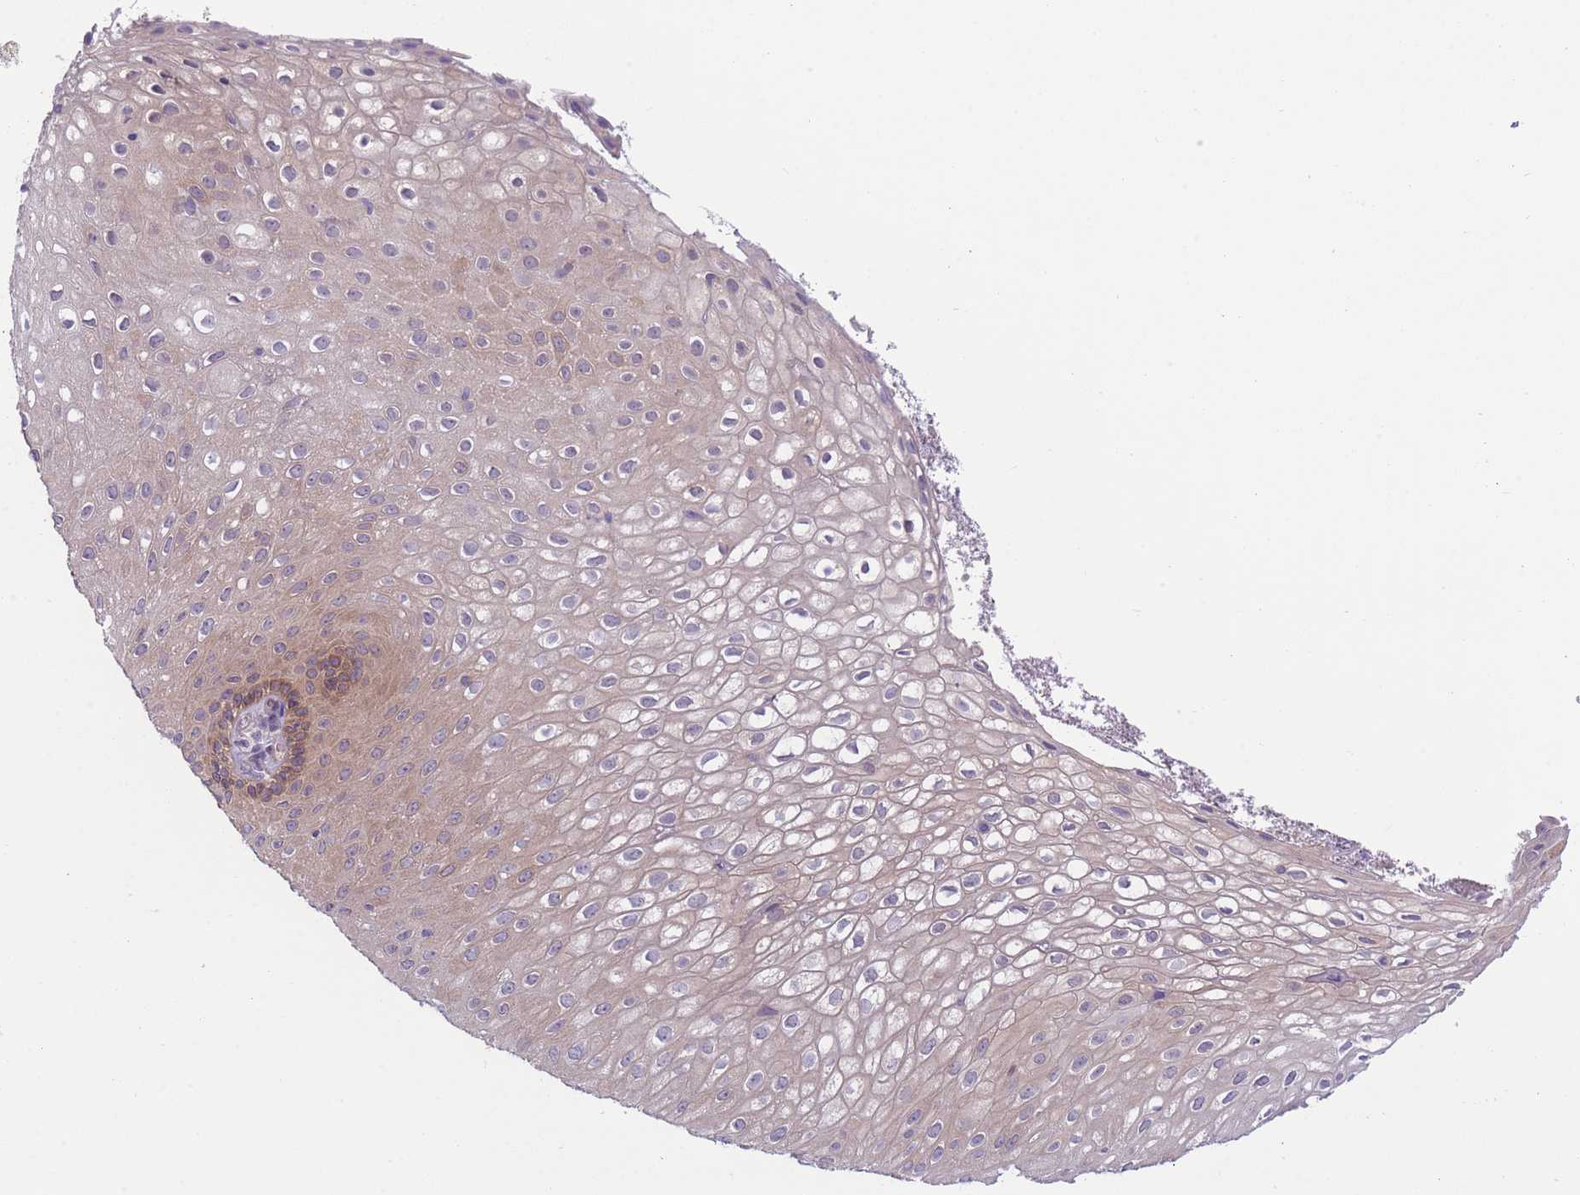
{"staining": {"intensity": "moderate", "quantity": "25%-75%", "location": "cytoplasmic/membranous"}, "tissue": "skin", "cell_type": "Epidermal cells", "image_type": "normal", "snomed": [{"axis": "morphology", "description": "Normal tissue, NOS"}, {"axis": "topography", "description": "Anal"}], "caption": "Skin stained with DAB IHC shows medium levels of moderate cytoplasmic/membranous staining in about 25%-75% of epidermal cells.", "gene": "WWOX", "patient": {"sex": "male", "age": 80}}